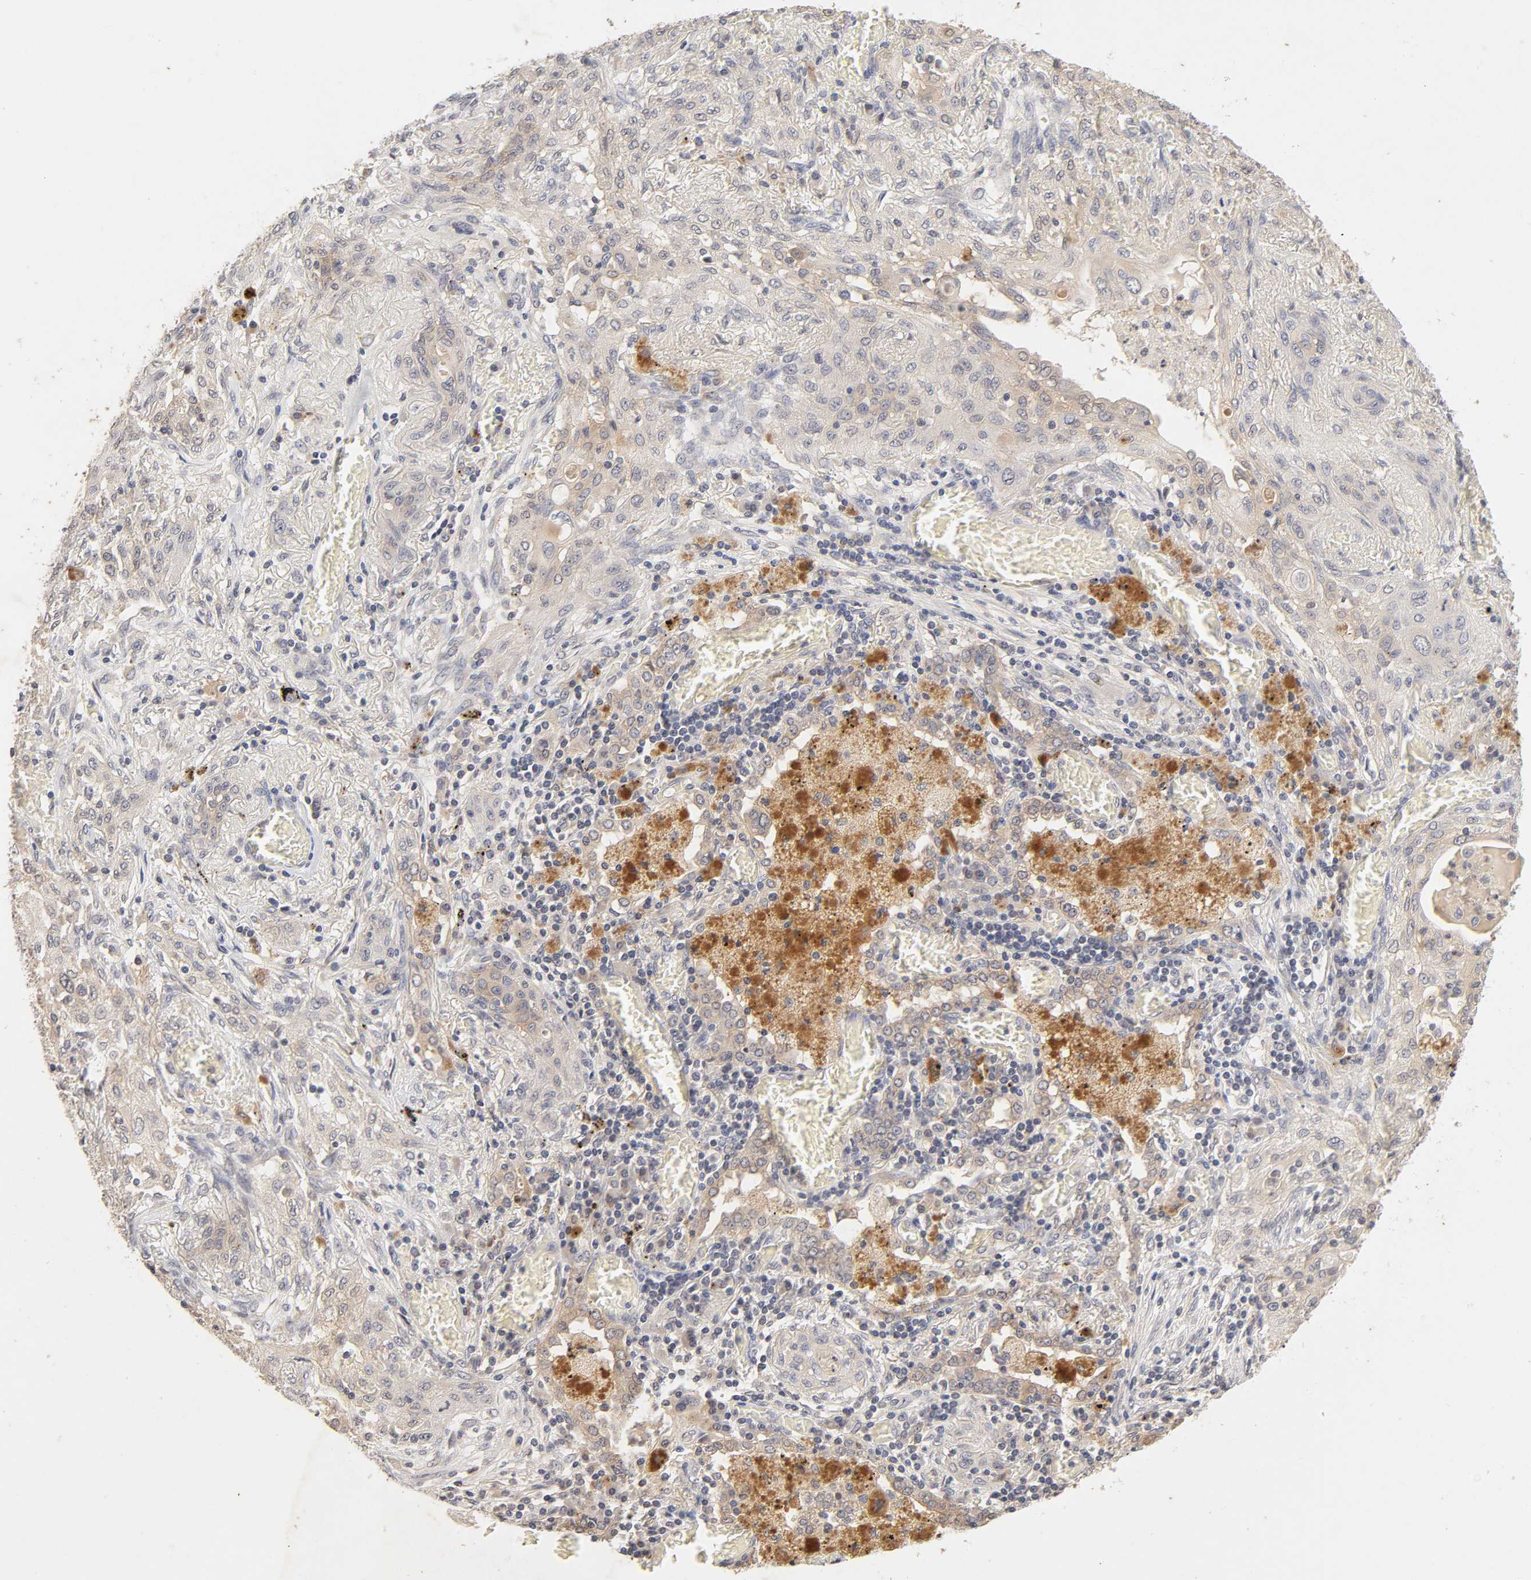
{"staining": {"intensity": "weak", "quantity": "<25%", "location": "cytoplasmic/membranous"}, "tissue": "lung cancer", "cell_type": "Tumor cells", "image_type": "cancer", "snomed": [{"axis": "morphology", "description": "Squamous cell carcinoma, NOS"}, {"axis": "topography", "description": "Lung"}], "caption": "DAB (3,3'-diaminobenzidine) immunohistochemical staining of squamous cell carcinoma (lung) reveals no significant expression in tumor cells. The staining is performed using DAB brown chromogen with nuclei counter-stained in using hematoxylin.", "gene": "CXADR", "patient": {"sex": "female", "age": 47}}